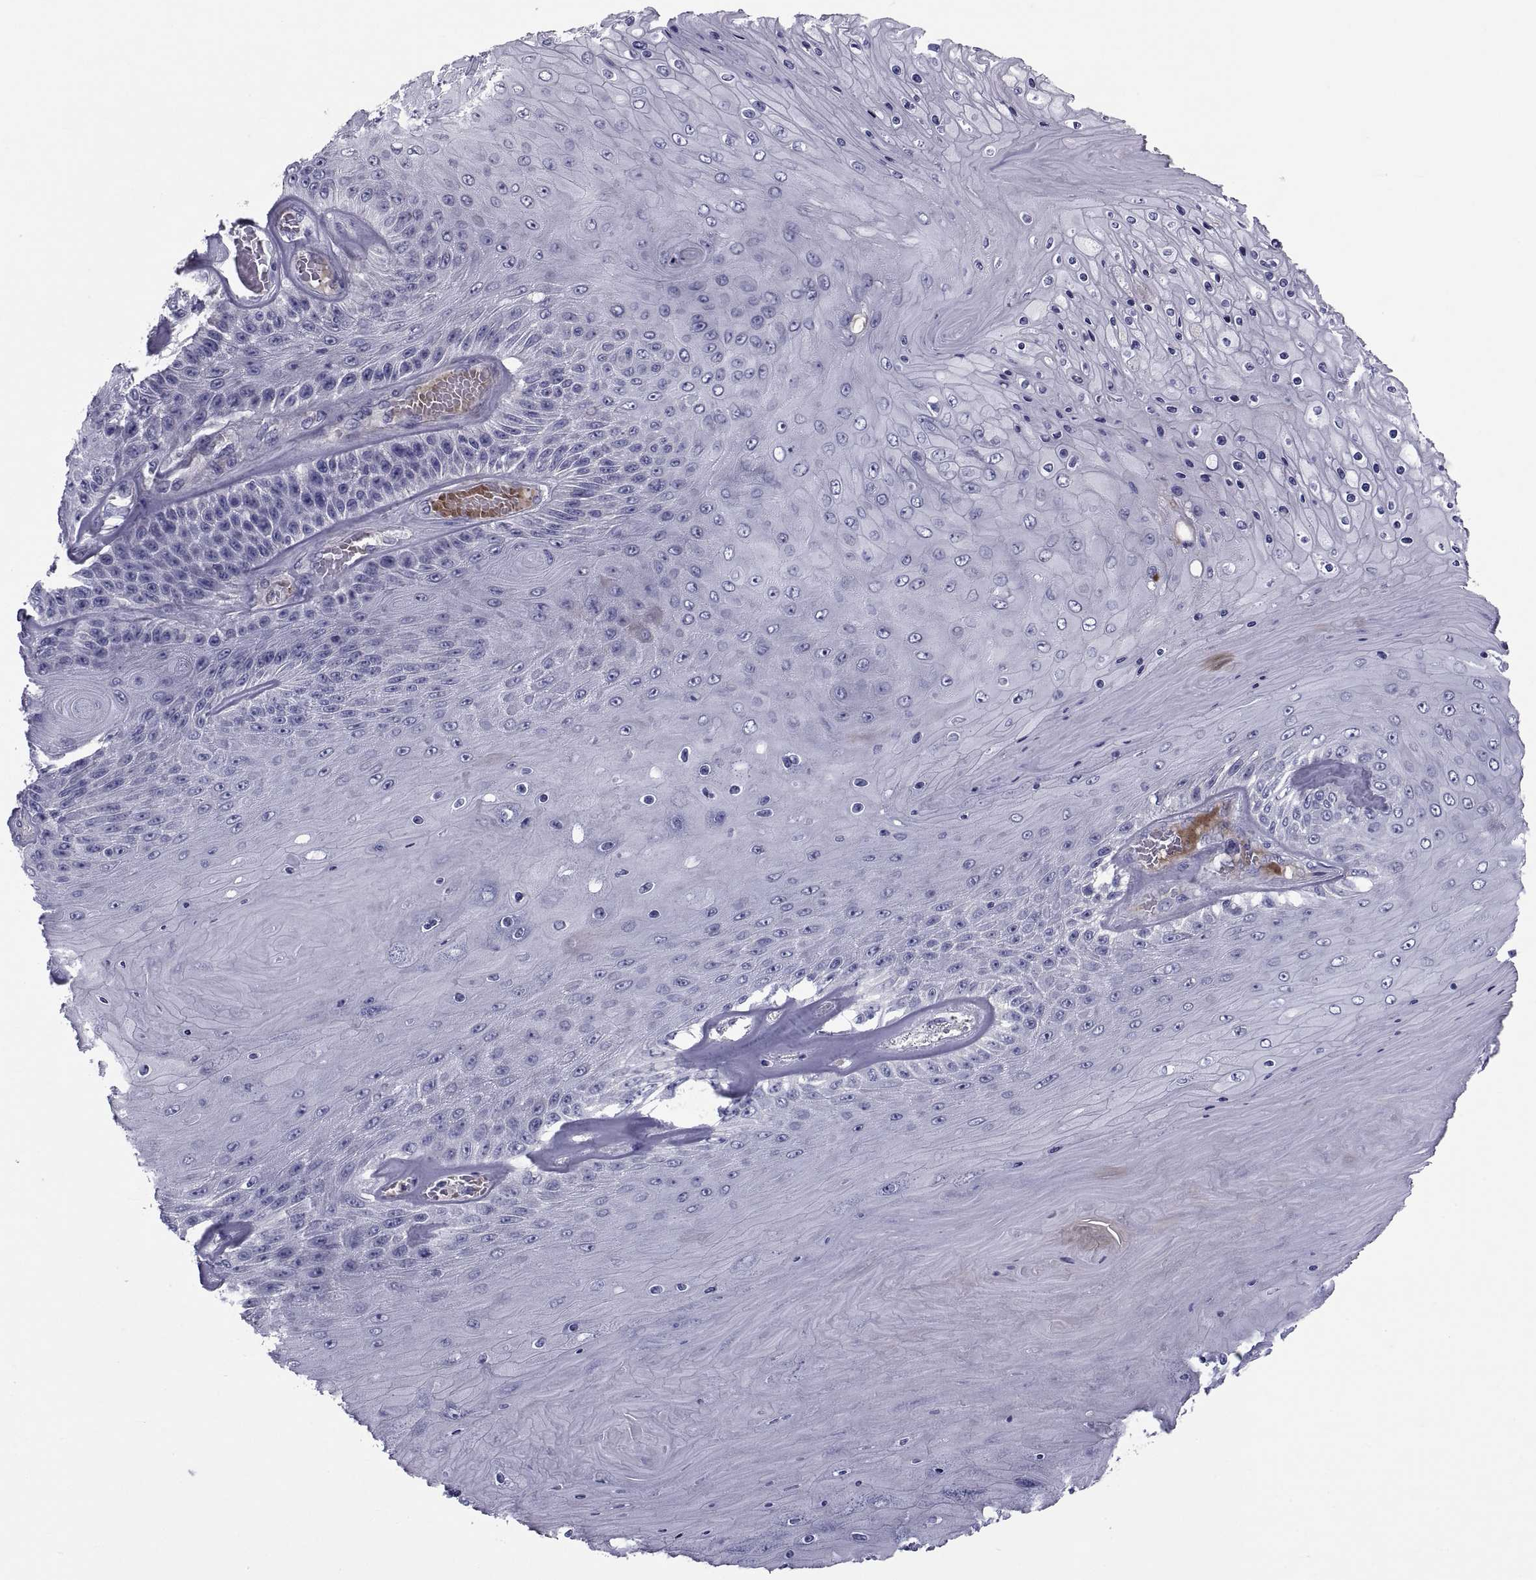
{"staining": {"intensity": "negative", "quantity": "none", "location": "none"}, "tissue": "skin cancer", "cell_type": "Tumor cells", "image_type": "cancer", "snomed": [{"axis": "morphology", "description": "Squamous cell carcinoma, NOS"}, {"axis": "topography", "description": "Skin"}], "caption": "The photomicrograph shows no staining of tumor cells in squamous cell carcinoma (skin).", "gene": "PDZRN4", "patient": {"sex": "male", "age": 62}}